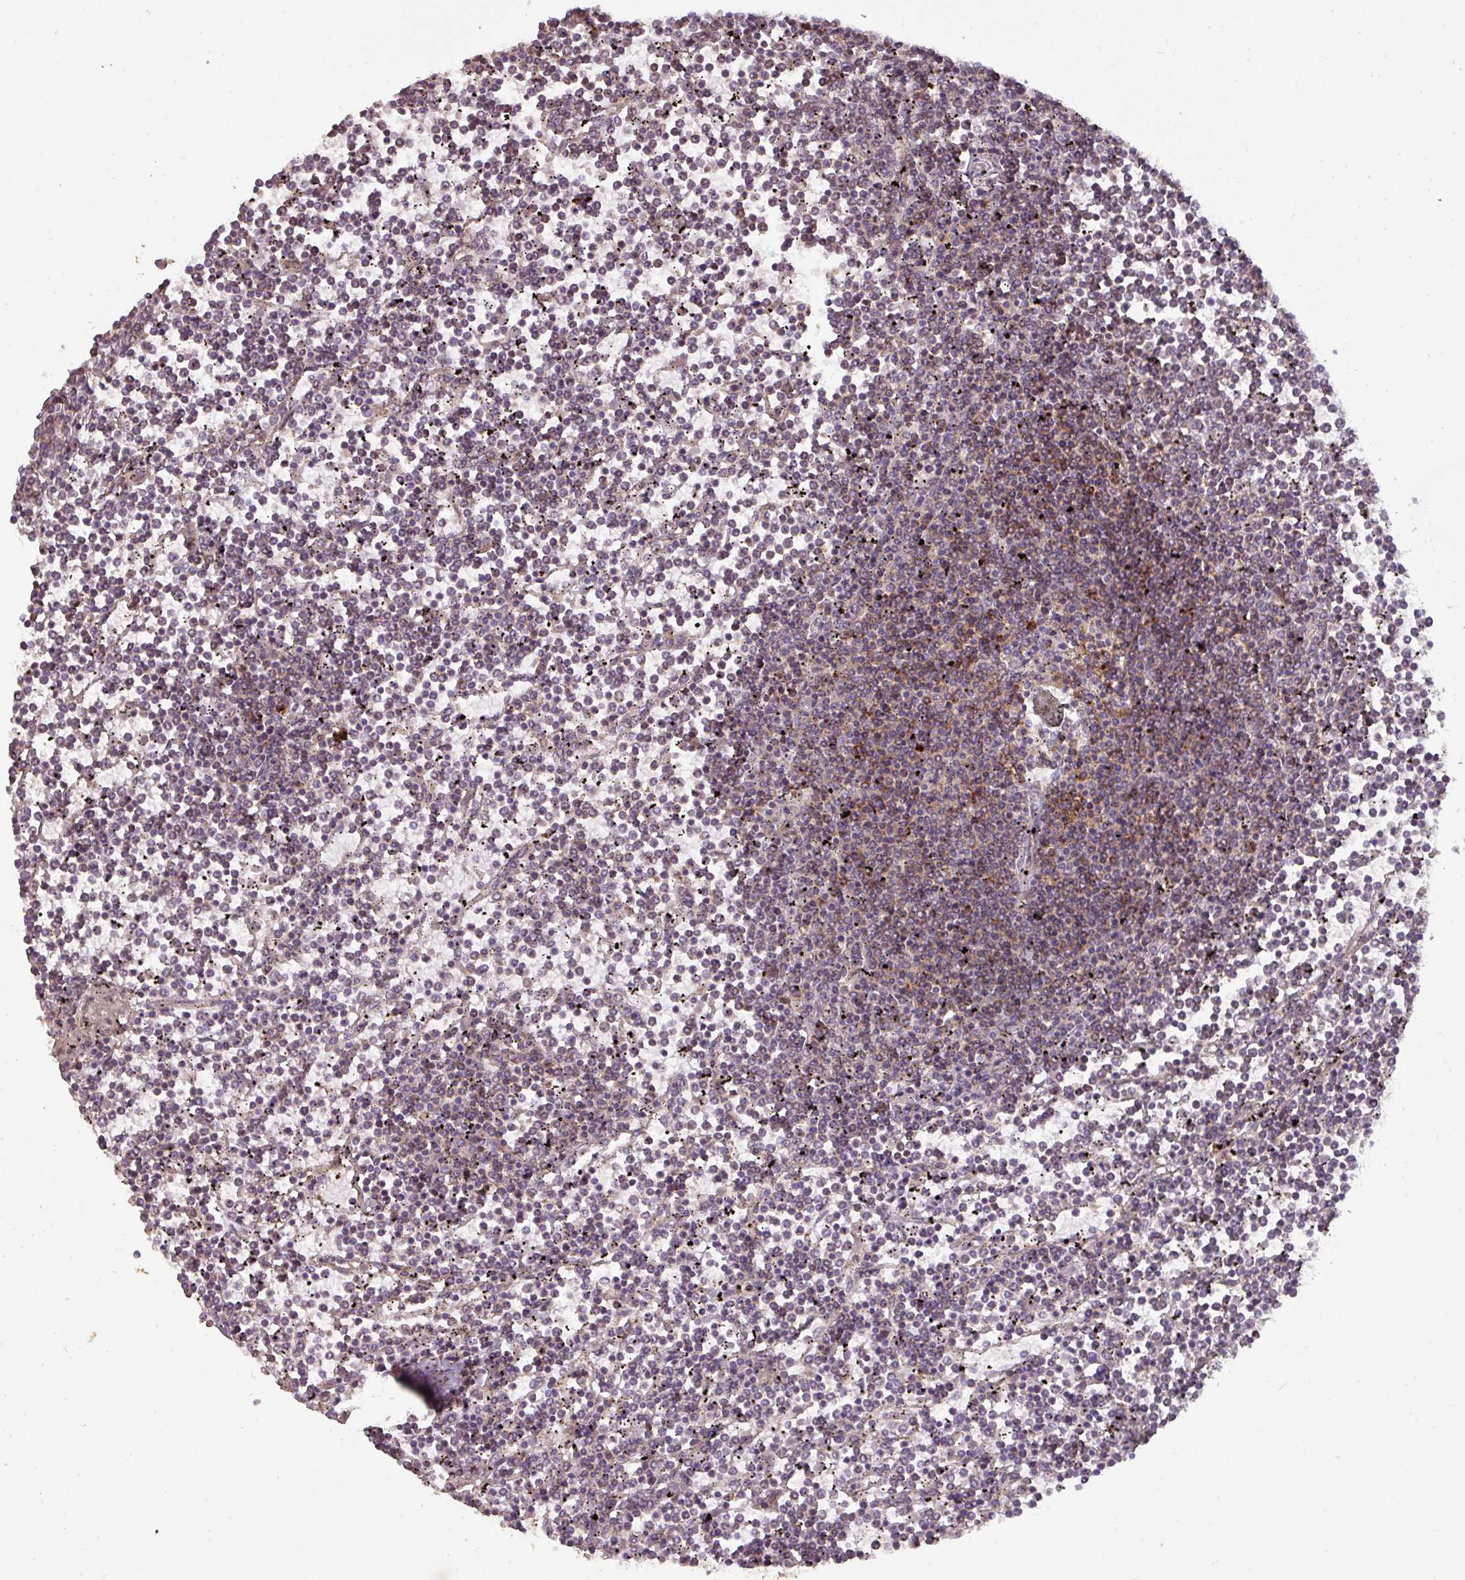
{"staining": {"intensity": "moderate", "quantity": "<25%", "location": "cytoplasmic/membranous,nuclear"}, "tissue": "lymphoma", "cell_type": "Tumor cells", "image_type": "cancer", "snomed": [{"axis": "morphology", "description": "Malignant lymphoma, non-Hodgkin's type, Low grade"}, {"axis": "topography", "description": "Spleen"}], "caption": "Immunohistochemical staining of human malignant lymphoma, non-Hodgkin's type (low-grade) shows moderate cytoplasmic/membranous and nuclear protein expression in about <25% of tumor cells.", "gene": "CXCR5", "patient": {"sex": "female", "age": 19}}